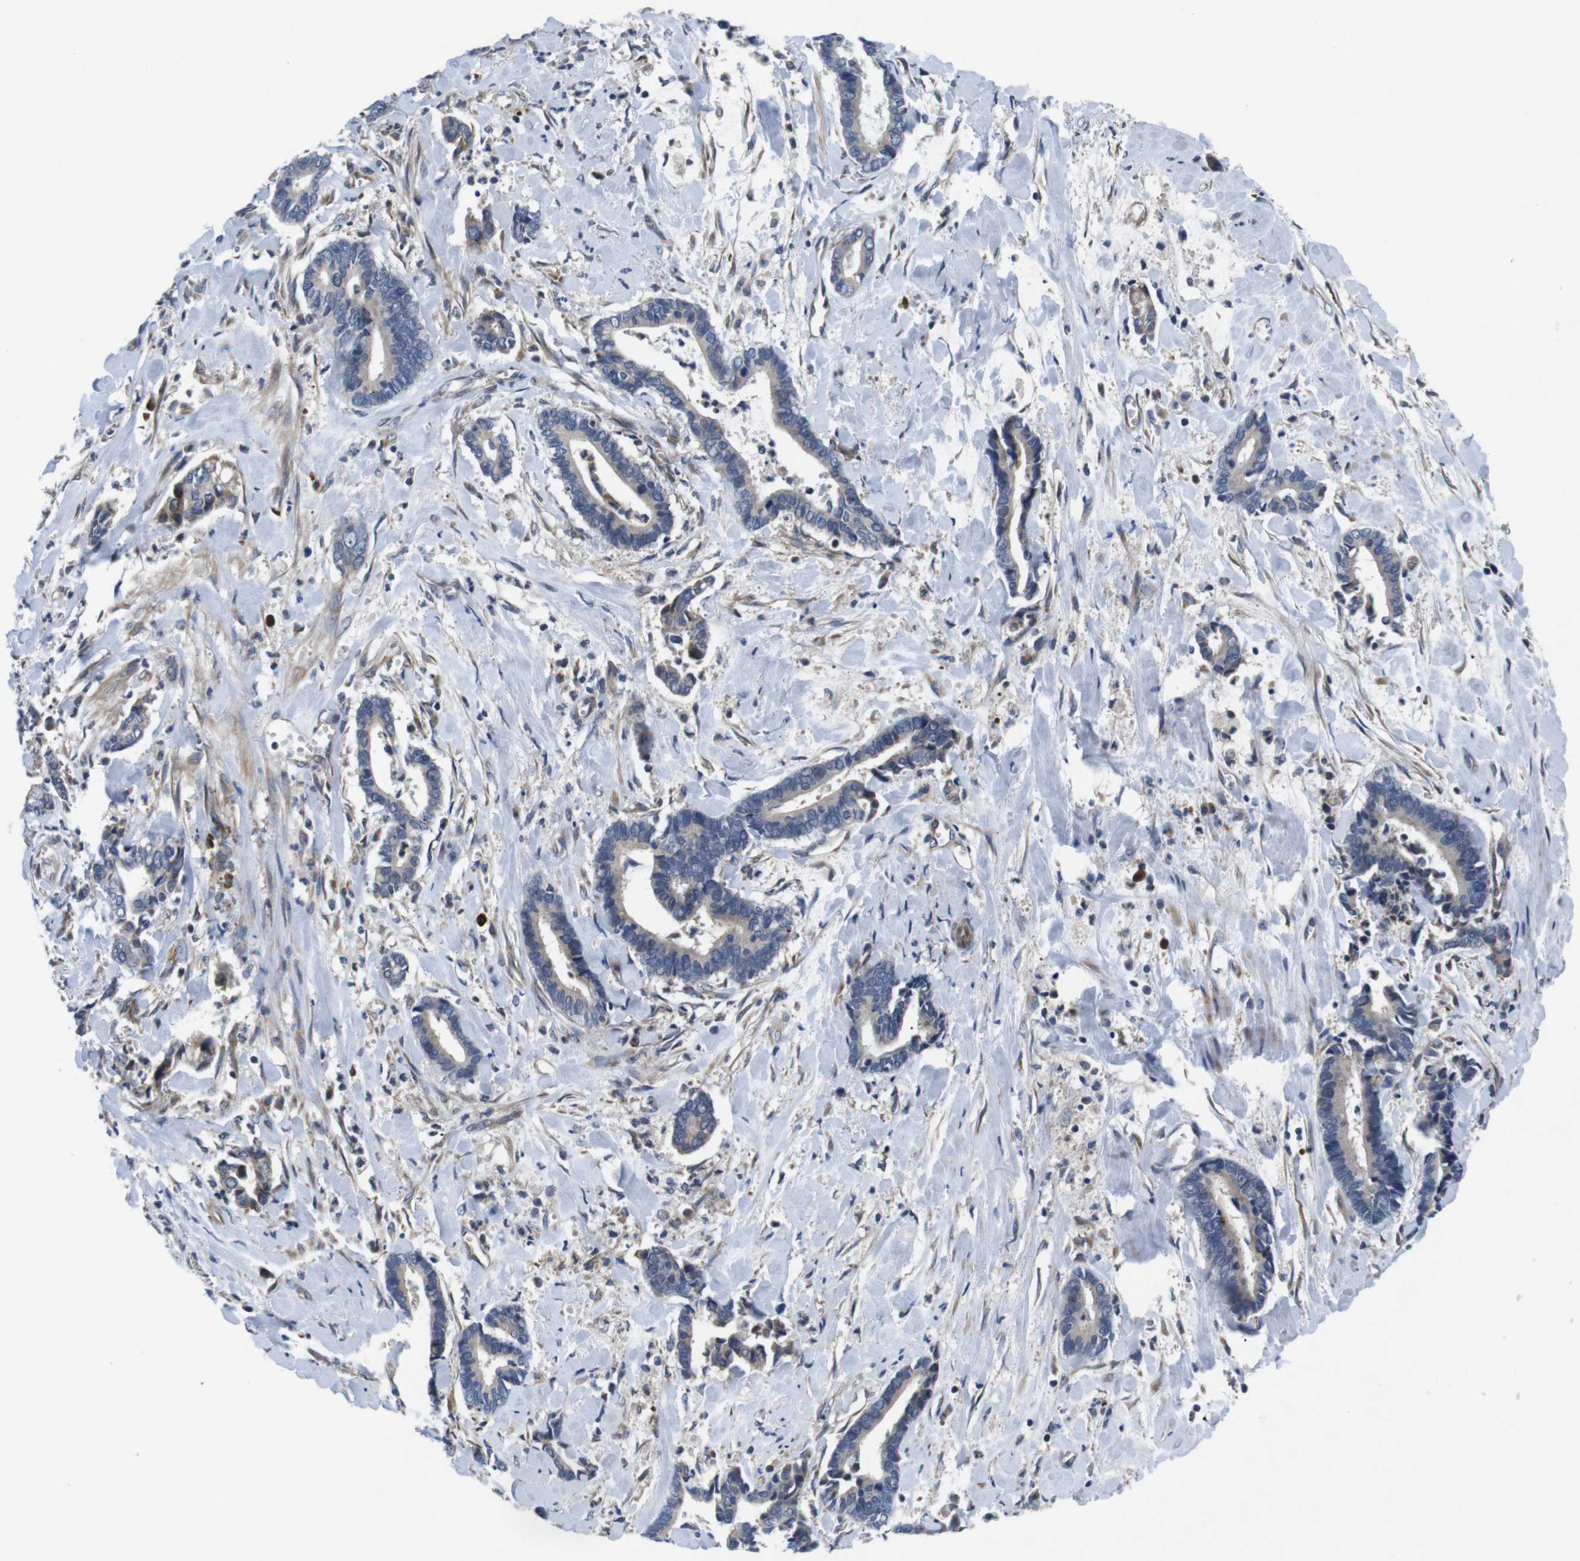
{"staining": {"intensity": "weak", "quantity": ">75%", "location": "cytoplasmic/membranous"}, "tissue": "cervical cancer", "cell_type": "Tumor cells", "image_type": "cancer", "snomed": [{"axis": "morphology", "description": "Adenocarcinoma, NOS"}, {"axis": "topography", "description": "Cervix"}], "caption": "Cervical adenocarcinoma was stained to show a protein in brown. There is low levels of weak cytoplasmic/membranous staining in about >75% of tumor cells. (DAB = brown stain, brightfield microscopy at high magnification).", "gene": "JAK1", "patient": {"sex": "female", "age": 44}}